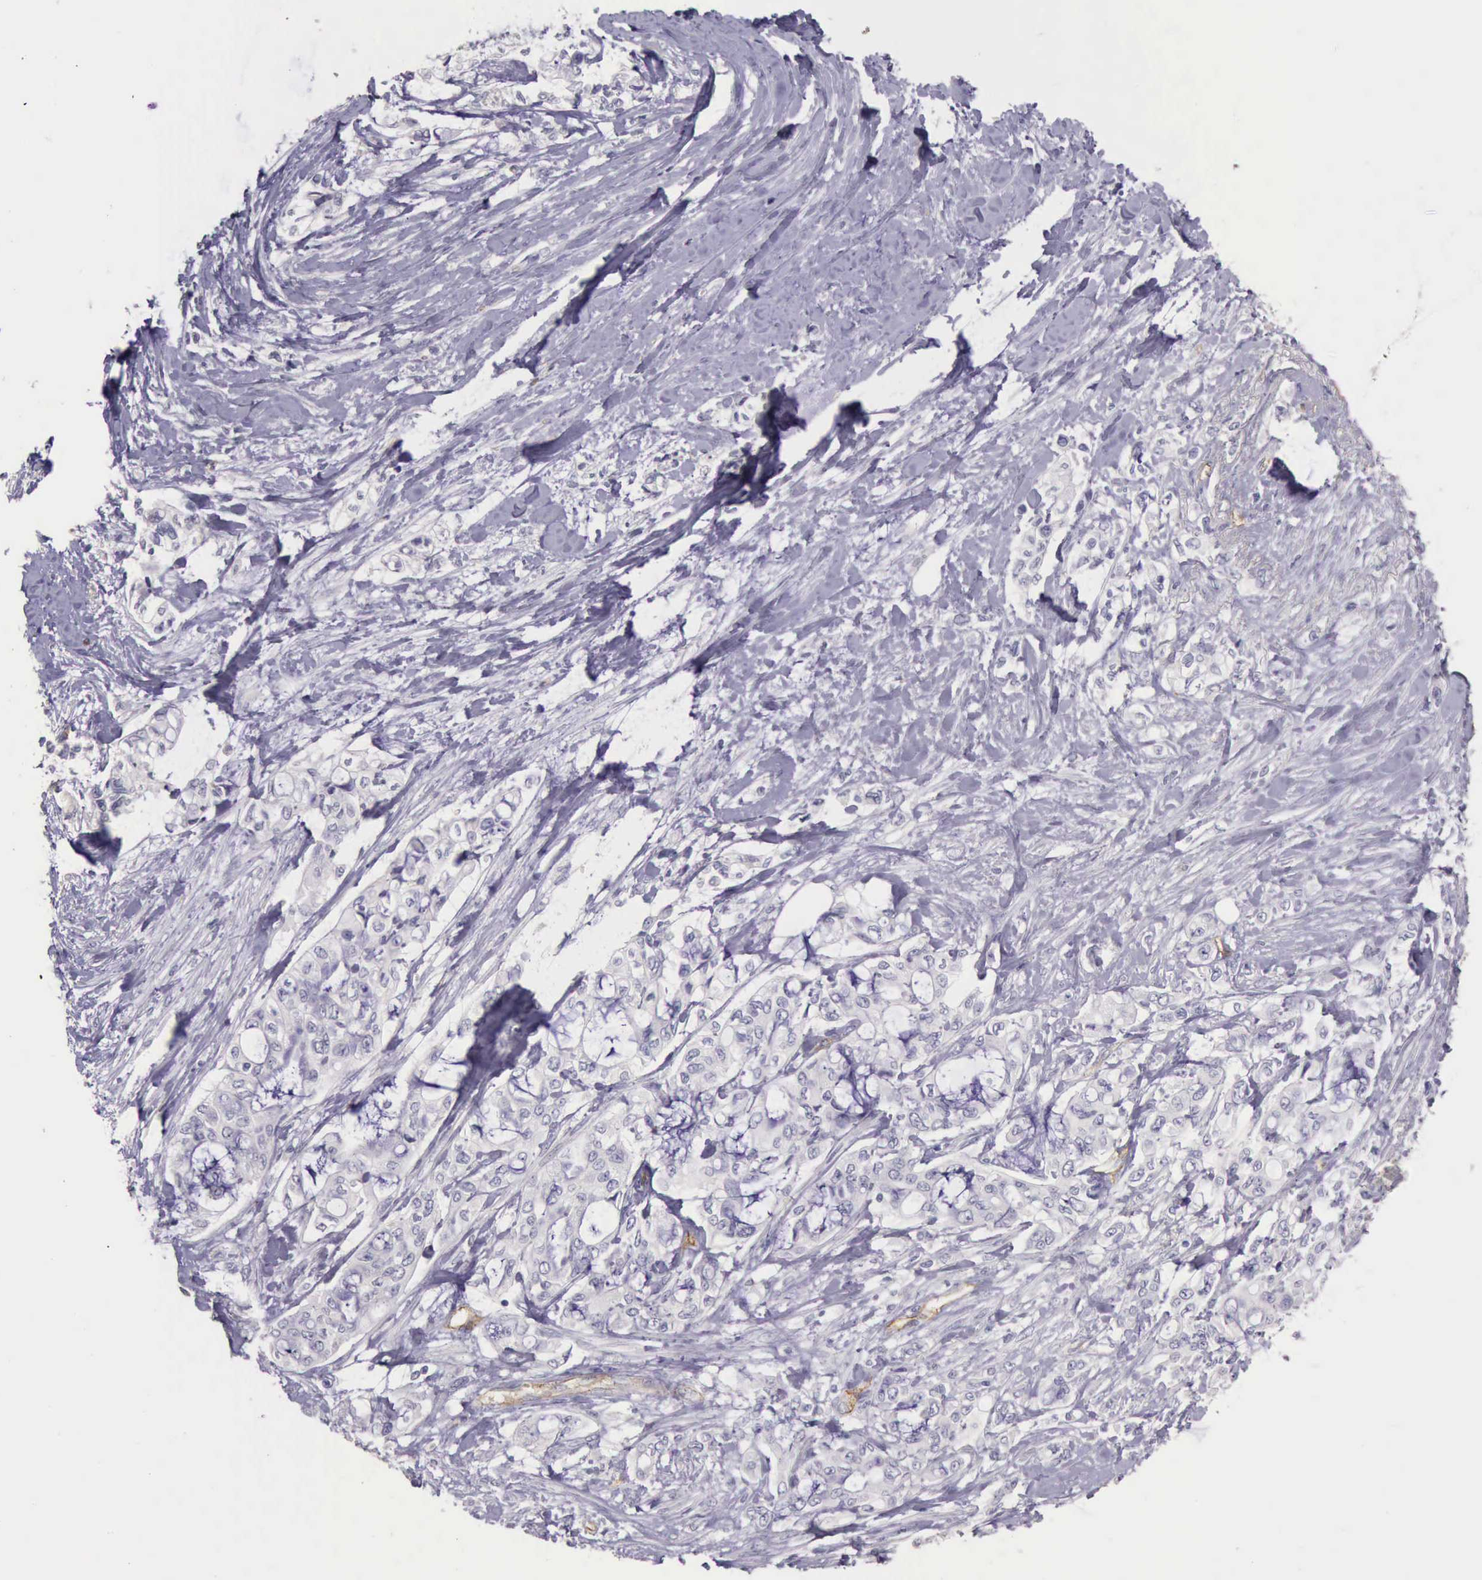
{"staining": {"intensity": "negative", "quantity": "none", "location": "none"}, "tissue": "pancreatic cancer", "cell_type": "Tumor cells", "image_type": "cancer", "snomed": [{"axis": "morphology", "description": "Adenocarcinoma, NOS"}, {"axis": "topography", "description": "Pancreas"}], "caption": "A histopathology image of human pancreatic adenocarcinoma is negative for staining in tumor cells. The staining was performed using DAB to visualize the protein expression in brown, while the nuclei were stained in blue with hematoxylin (Magnification: 20x).", "gene": "TCEANC", "patient": {"sex": "female", "age": 70}}